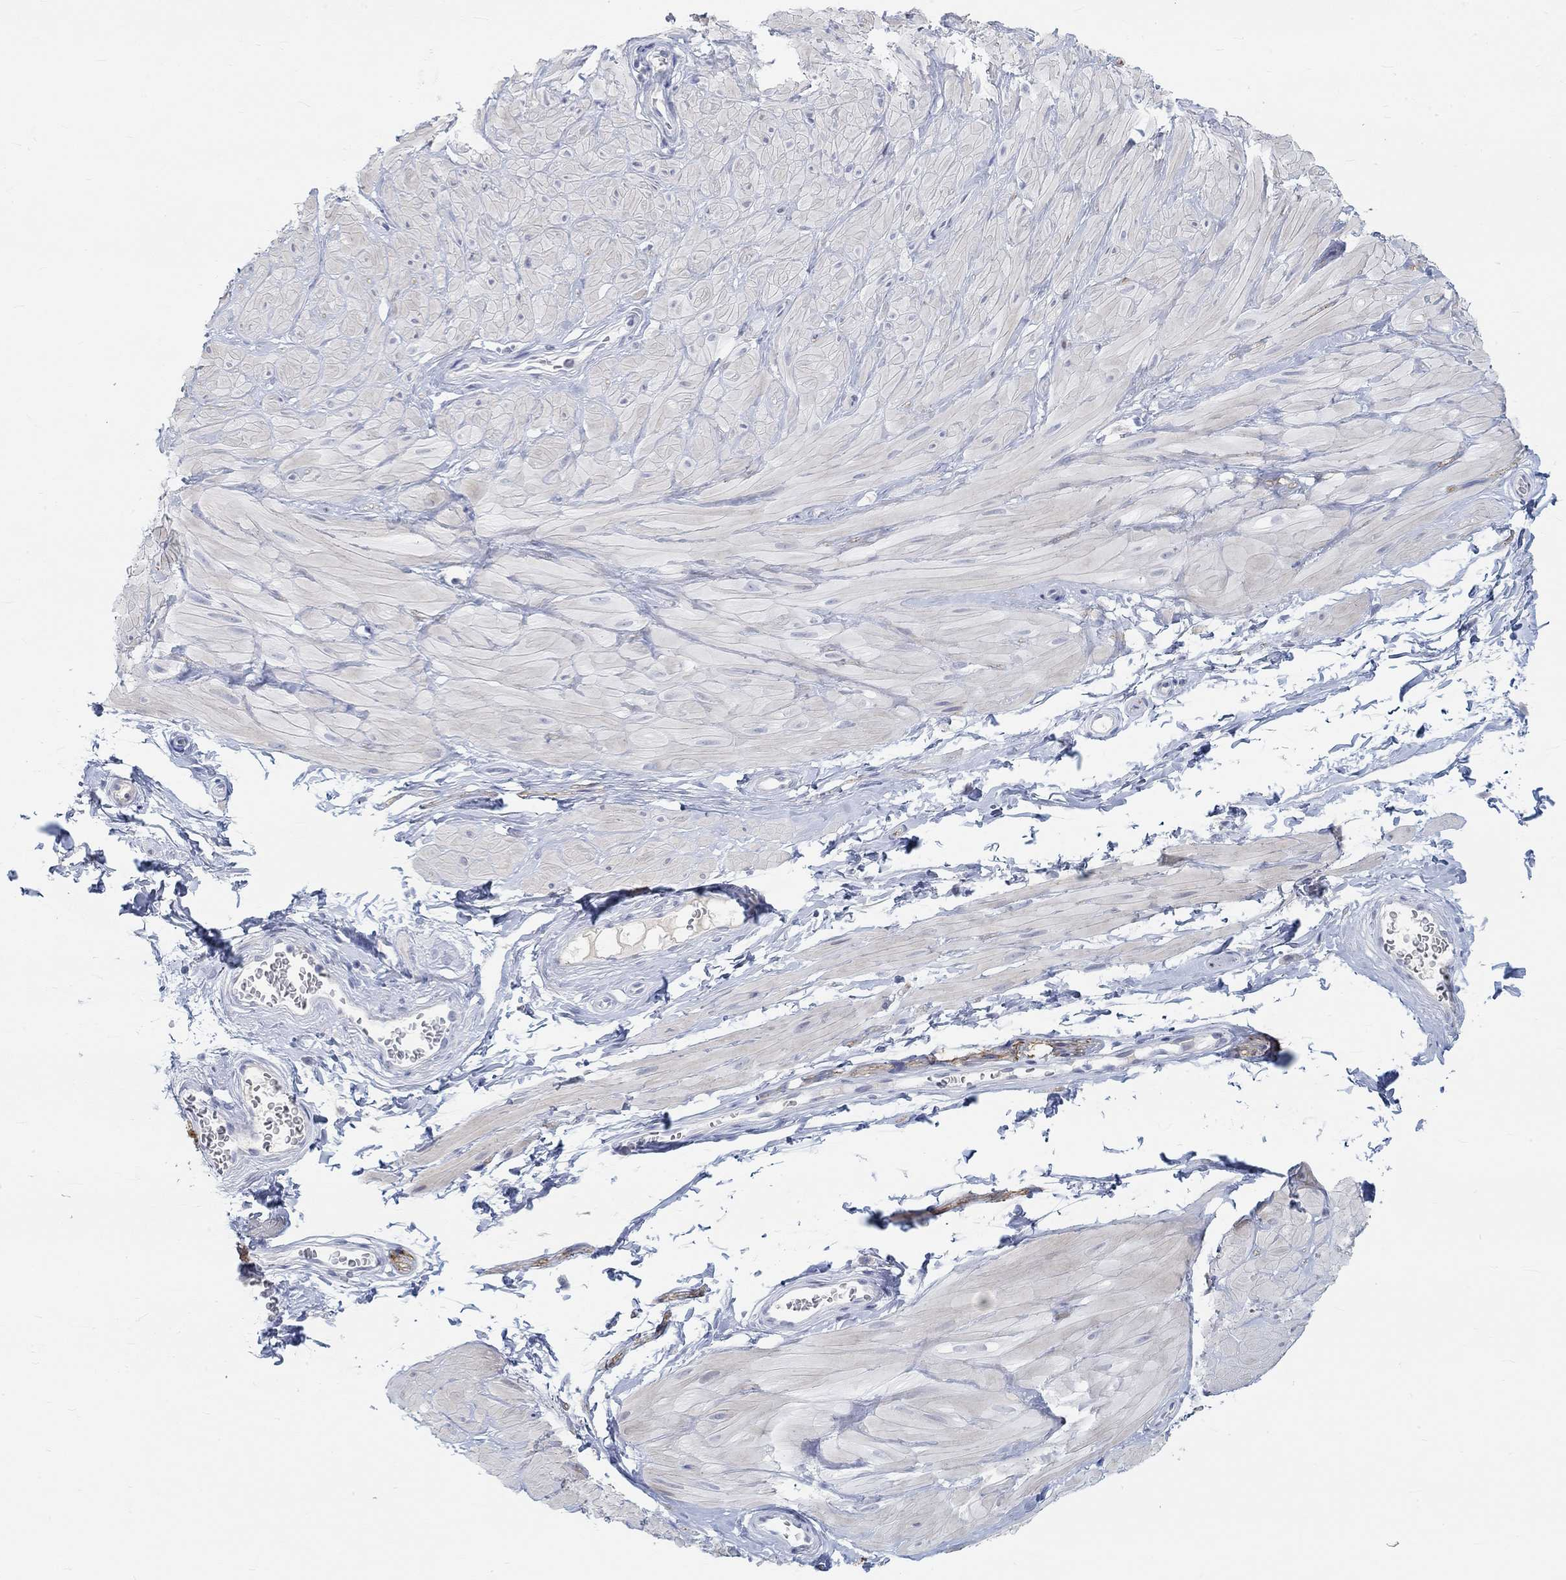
{"staining": {"intensity": "negative", "quantity": "none", "location": "none"}, "tissue": "soft tissue", "cell_type": "Fibroblasts", "image_type": "normal", "snomed": [{"axis": "morphology", "description": "Normal tissue, NOS"}, {"axis": "topography", "description": "Smooth muscle"}, {"axis": "topography", "description": "Peripheral nerve tissue"}], "caption": "Fibroblasts show no significant staining in normal soft tissue. (DAB immunohistochemistry visualized using brightfield microscopy, high magnification).", "gene": "NAV3", "patient": {"sex": "male", "age": 22}}